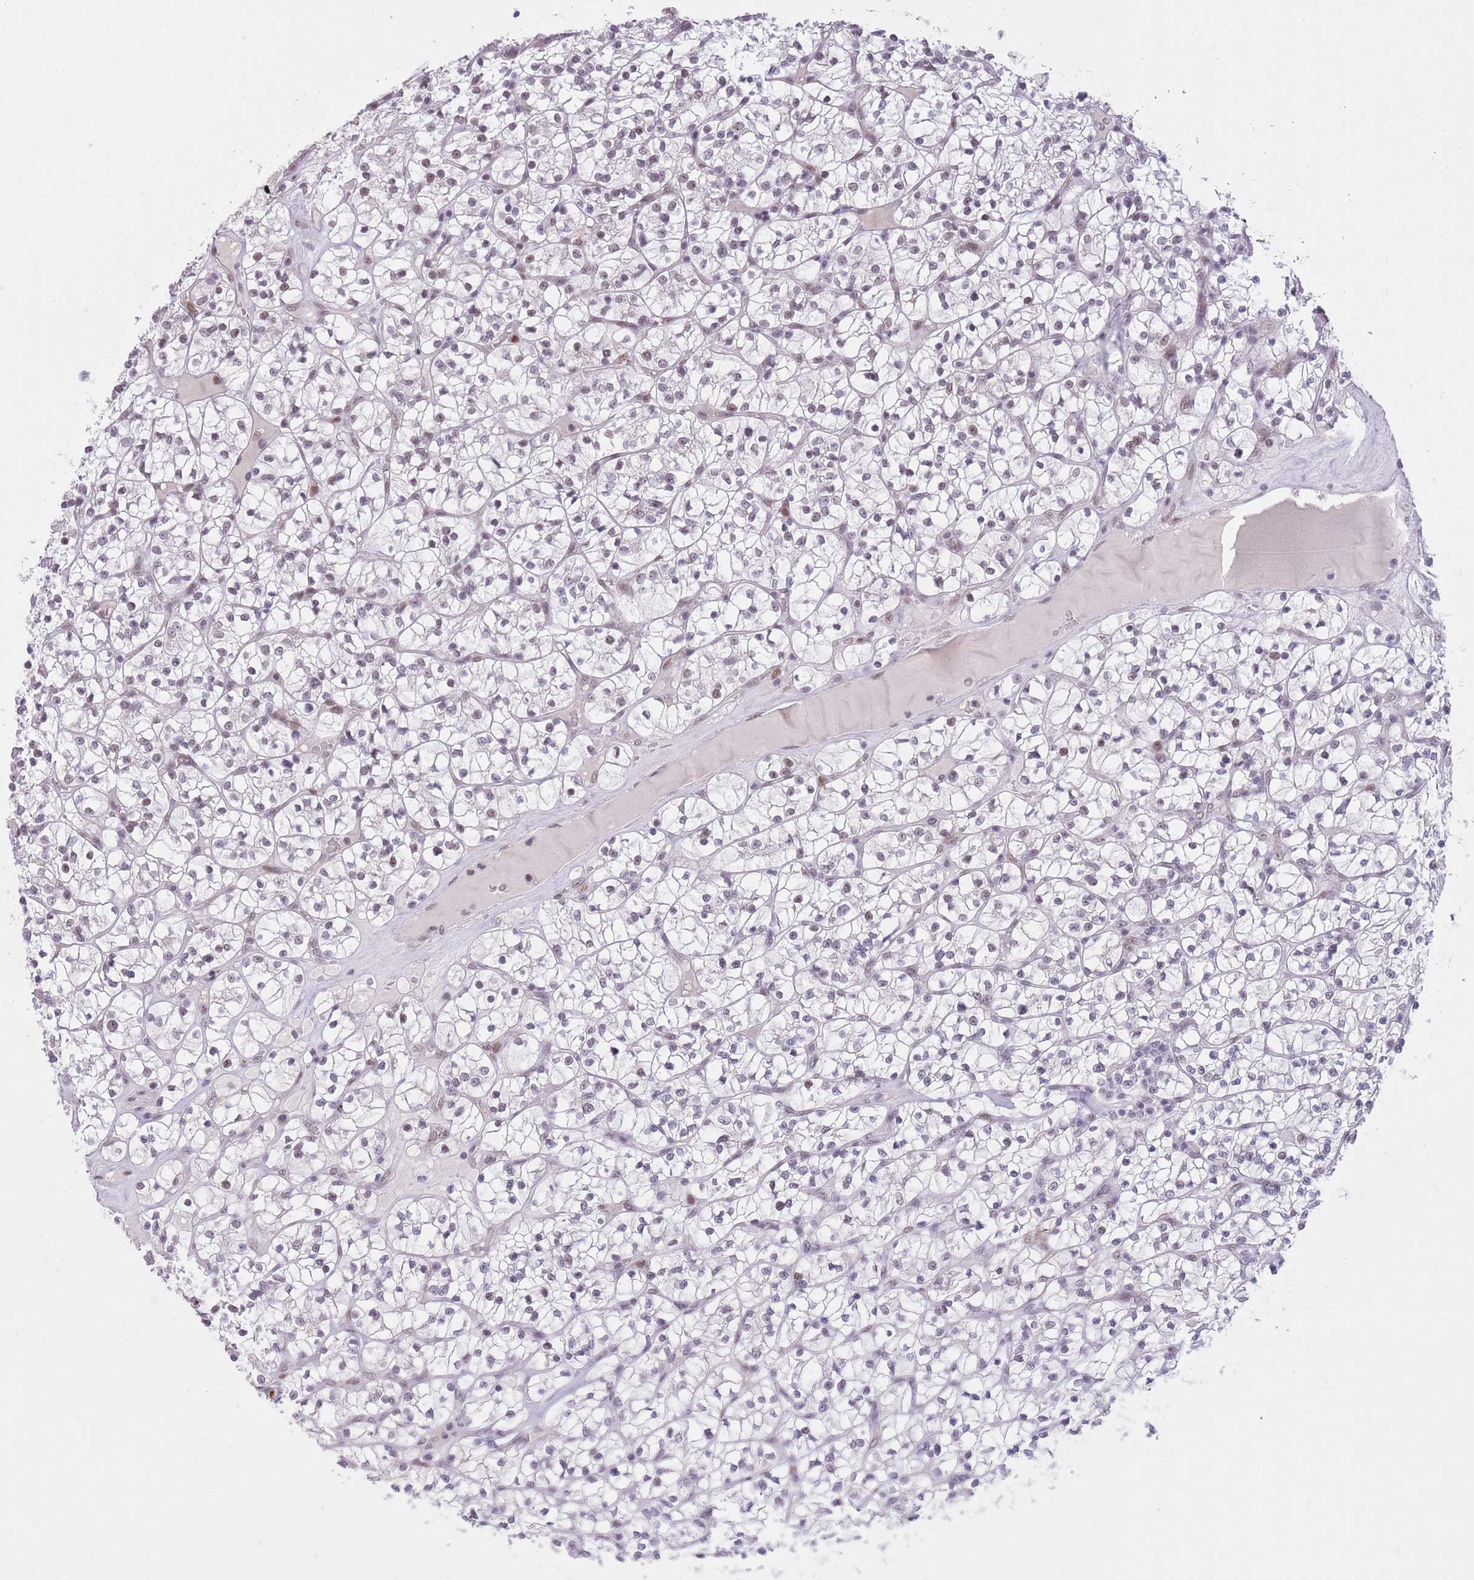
{"staining": {"intensity": "weak", "quantity": "<25%", "location": "nuclear"}, "tissue": "renal cancer", "cell_type": "Tumor cells", "image_type": "cancer", "snomed": [{"axis": "morphology", "description": "Adenocarcinoma, NOS"}, {"axis": "topography", "description": "Kidney"}], "caption": "A micrograph of human renal cancer (adenocarcinoma) is negative for staining in tumor cells.", "gene": "RFX1", "patient": {"sex": "female", "age": 64}}